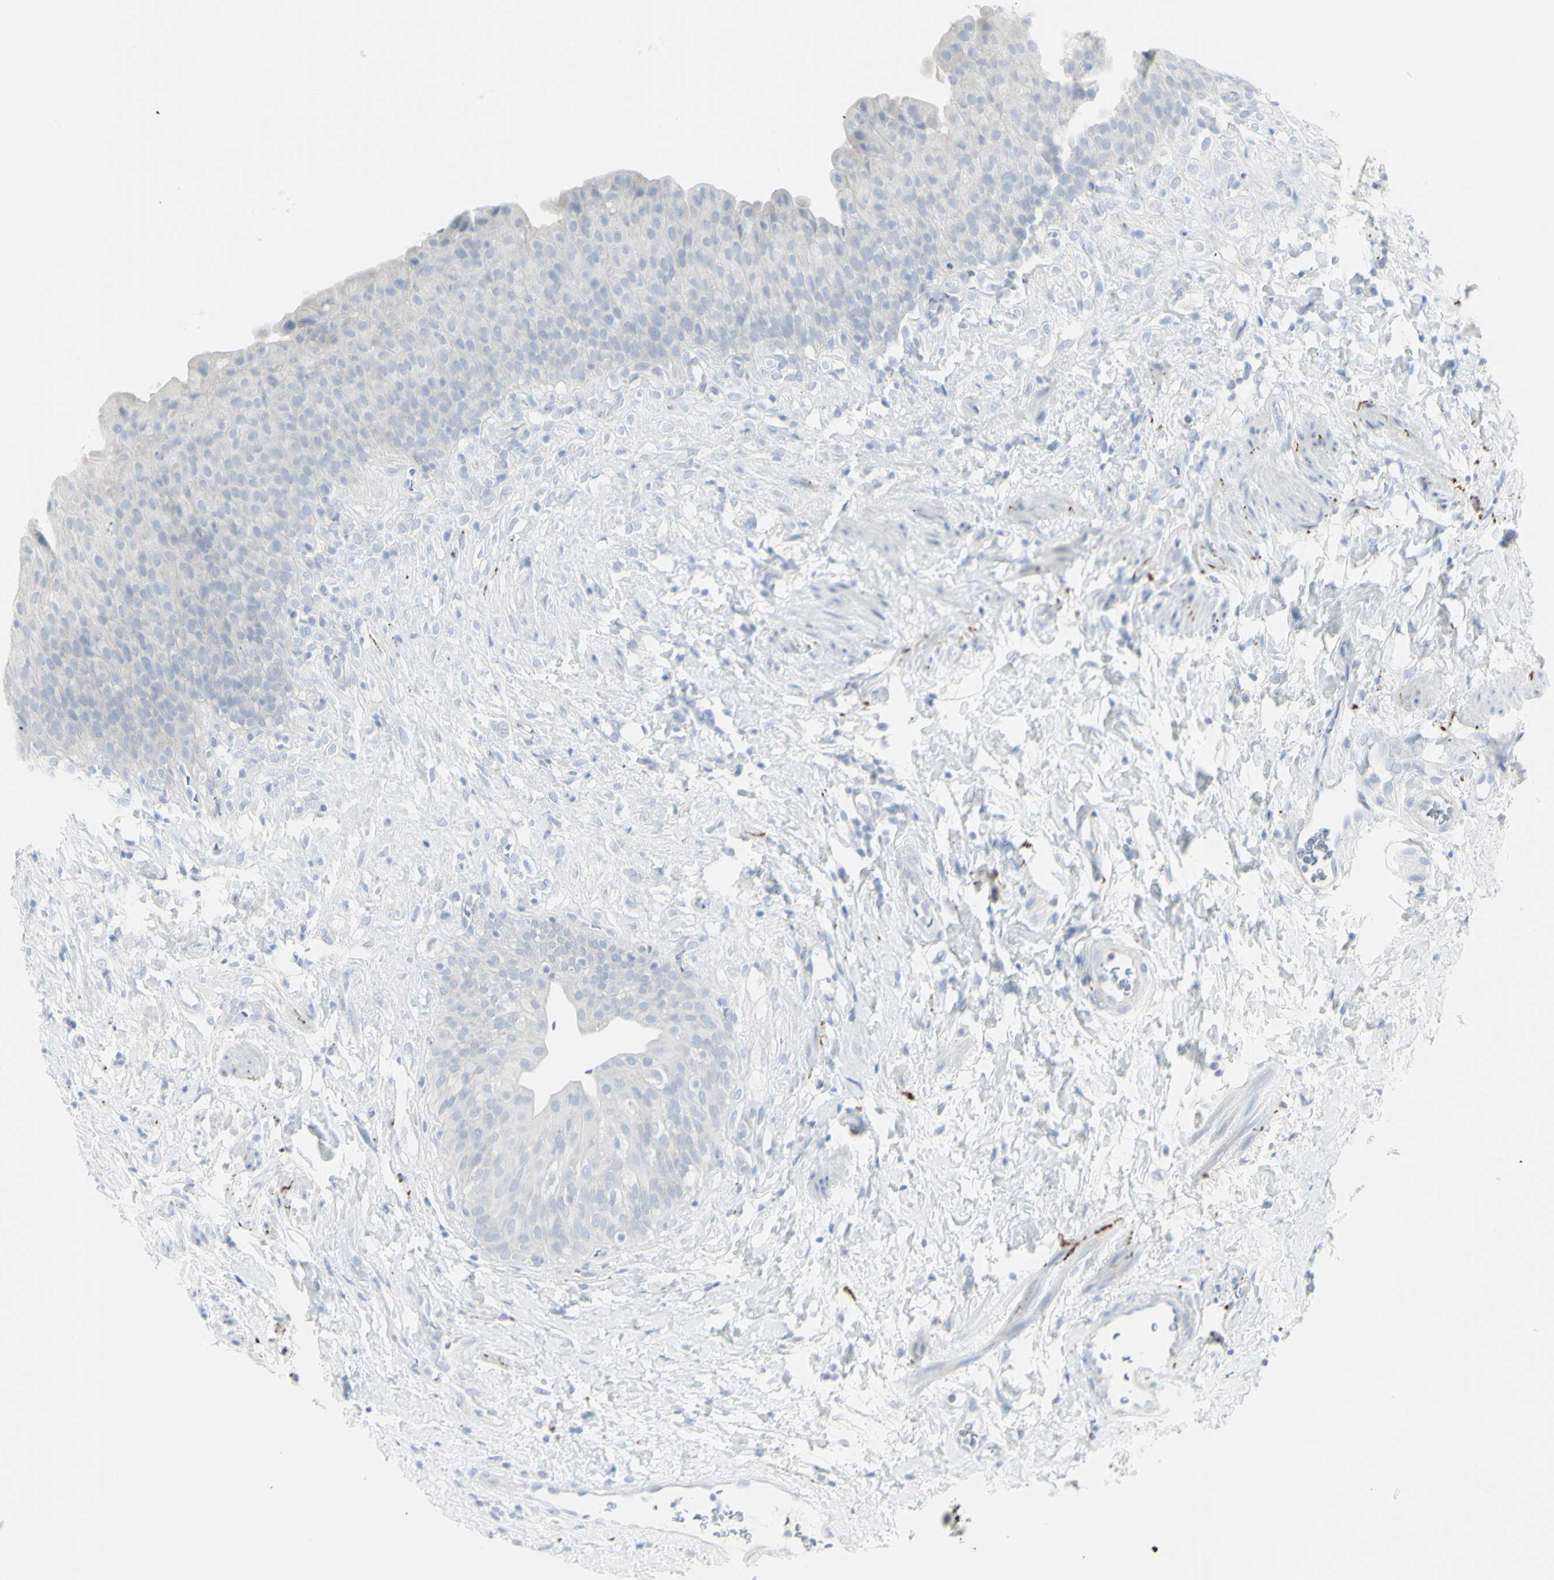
{"staining": {"intensity": "negative", "quantity": "none", "location": "none"}, "tissue": "urinary bladder", "cell_type": "Urothelial cells", "image_type": "normal", "snomed": [{"axis": "morphology", "description": "Normal tissue, NOS"}, {"axis": "topography", "description": "Urinary bladder"}], "caption": "Immunohistochemical staining of benign urinary bladder shows no significant staining in urothelial cells.", "gene": "ENSG00000198211", "patient": {"sex": "female", "age": 79}}